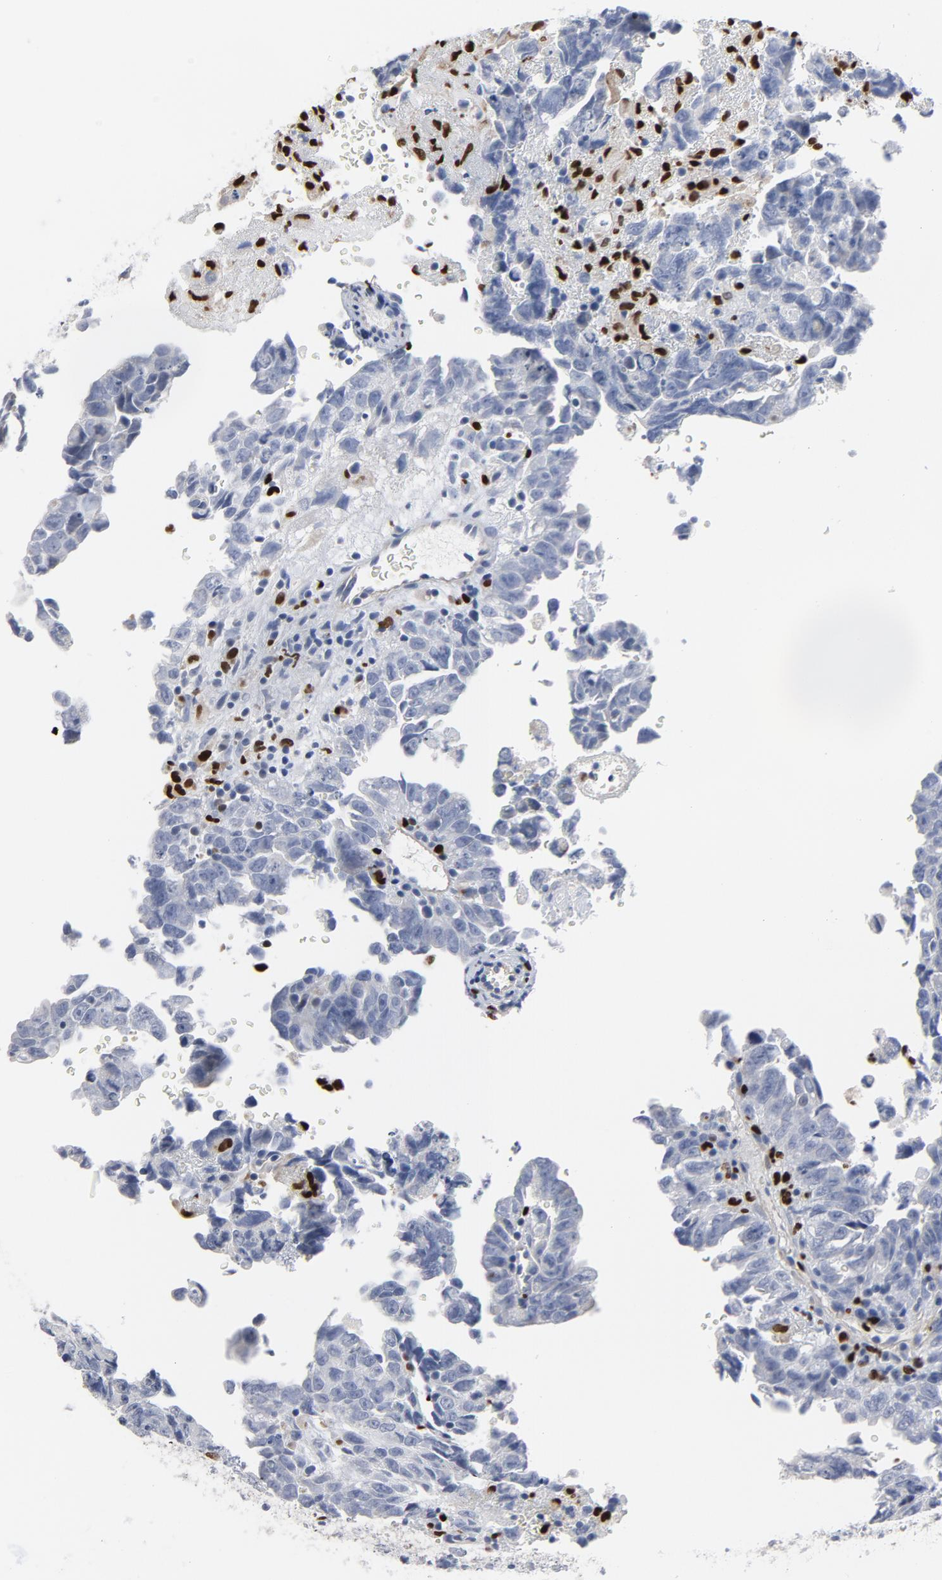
{"staining": {"intensity": "negative", "quantity": "none", "location": "none"}, "tissue": "testis cancer", "cell_type": "Tumor cells", "image_type": "cancer", "snomed": [{"axis": "morphology", "description": "Carcinoma, Embryonal, NOS"}, {"axis": "topography", "description": "Testis"}], "caption": "Immunohistochemistry of human testis cancer (embryonal carcinoma) exhibits no positivity in tumor cells.", "gene": "SPI1", "patient": {"sex": "male", "age": 28}}